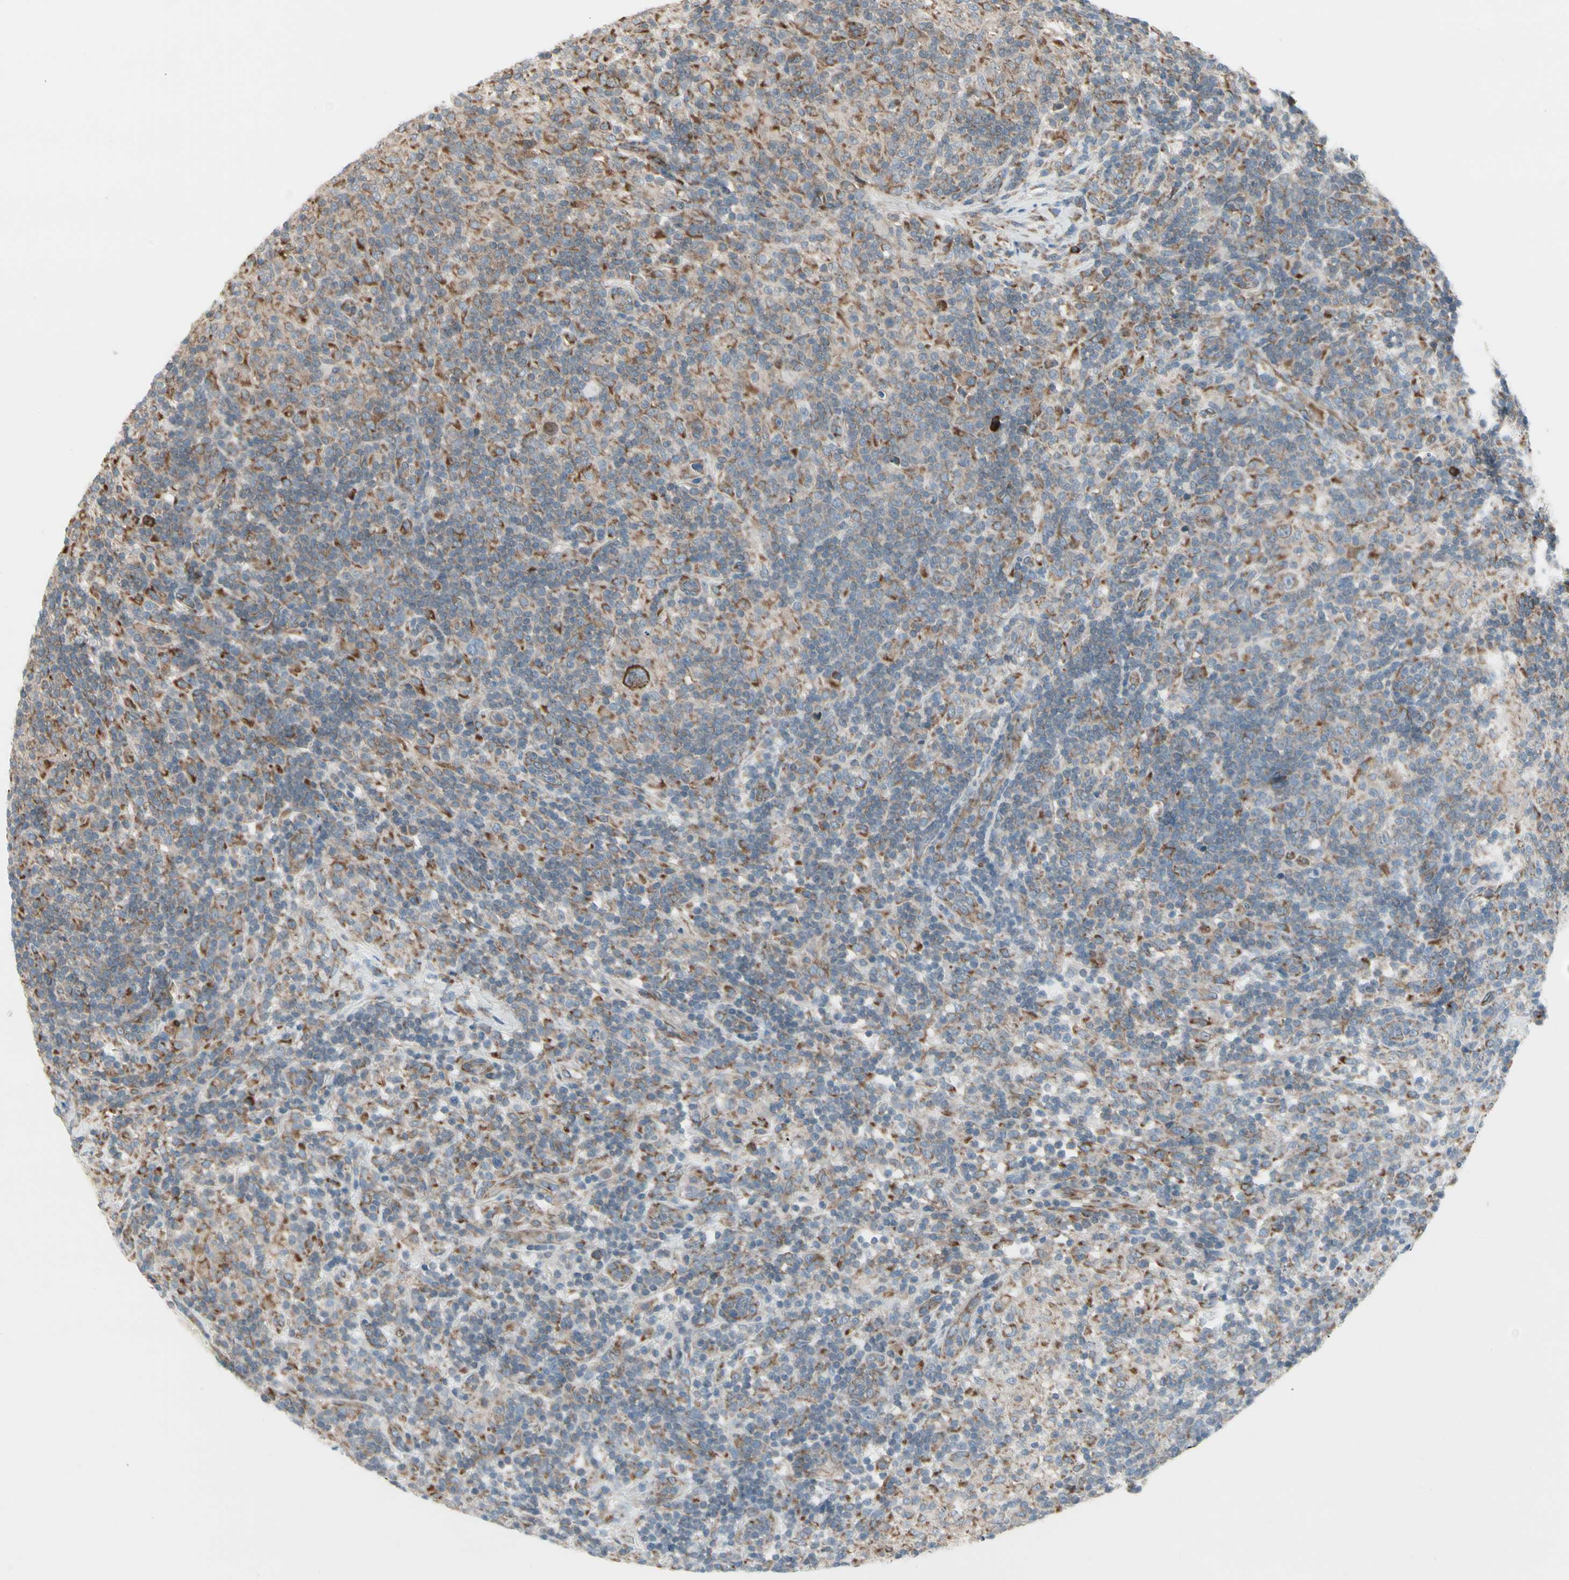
{"staining": {"intensity": "weak", "quantity": "25%-75%", "location": "cytoplasmic/membranous"}, "tissue": "lymphoma", "cell_type": "Tumor cells", "image_type": "cancer", "snomed": [{"axis": "morphology", "description": "Hodgkin's disease, NOS"}, {"axis": "topography", "description": "Lymph node"}], "caption": "The histopathology image exhibits immunohistochemical staining of lymphoma. There is weak cytoplasmic/membranous staining is identified in about 25%-75% of tumor cells. (DAB IHC with brightfield microscopy, high magnification).", "gene": "FNDC3A", "patient": {"sex": "male", "age": 70}}